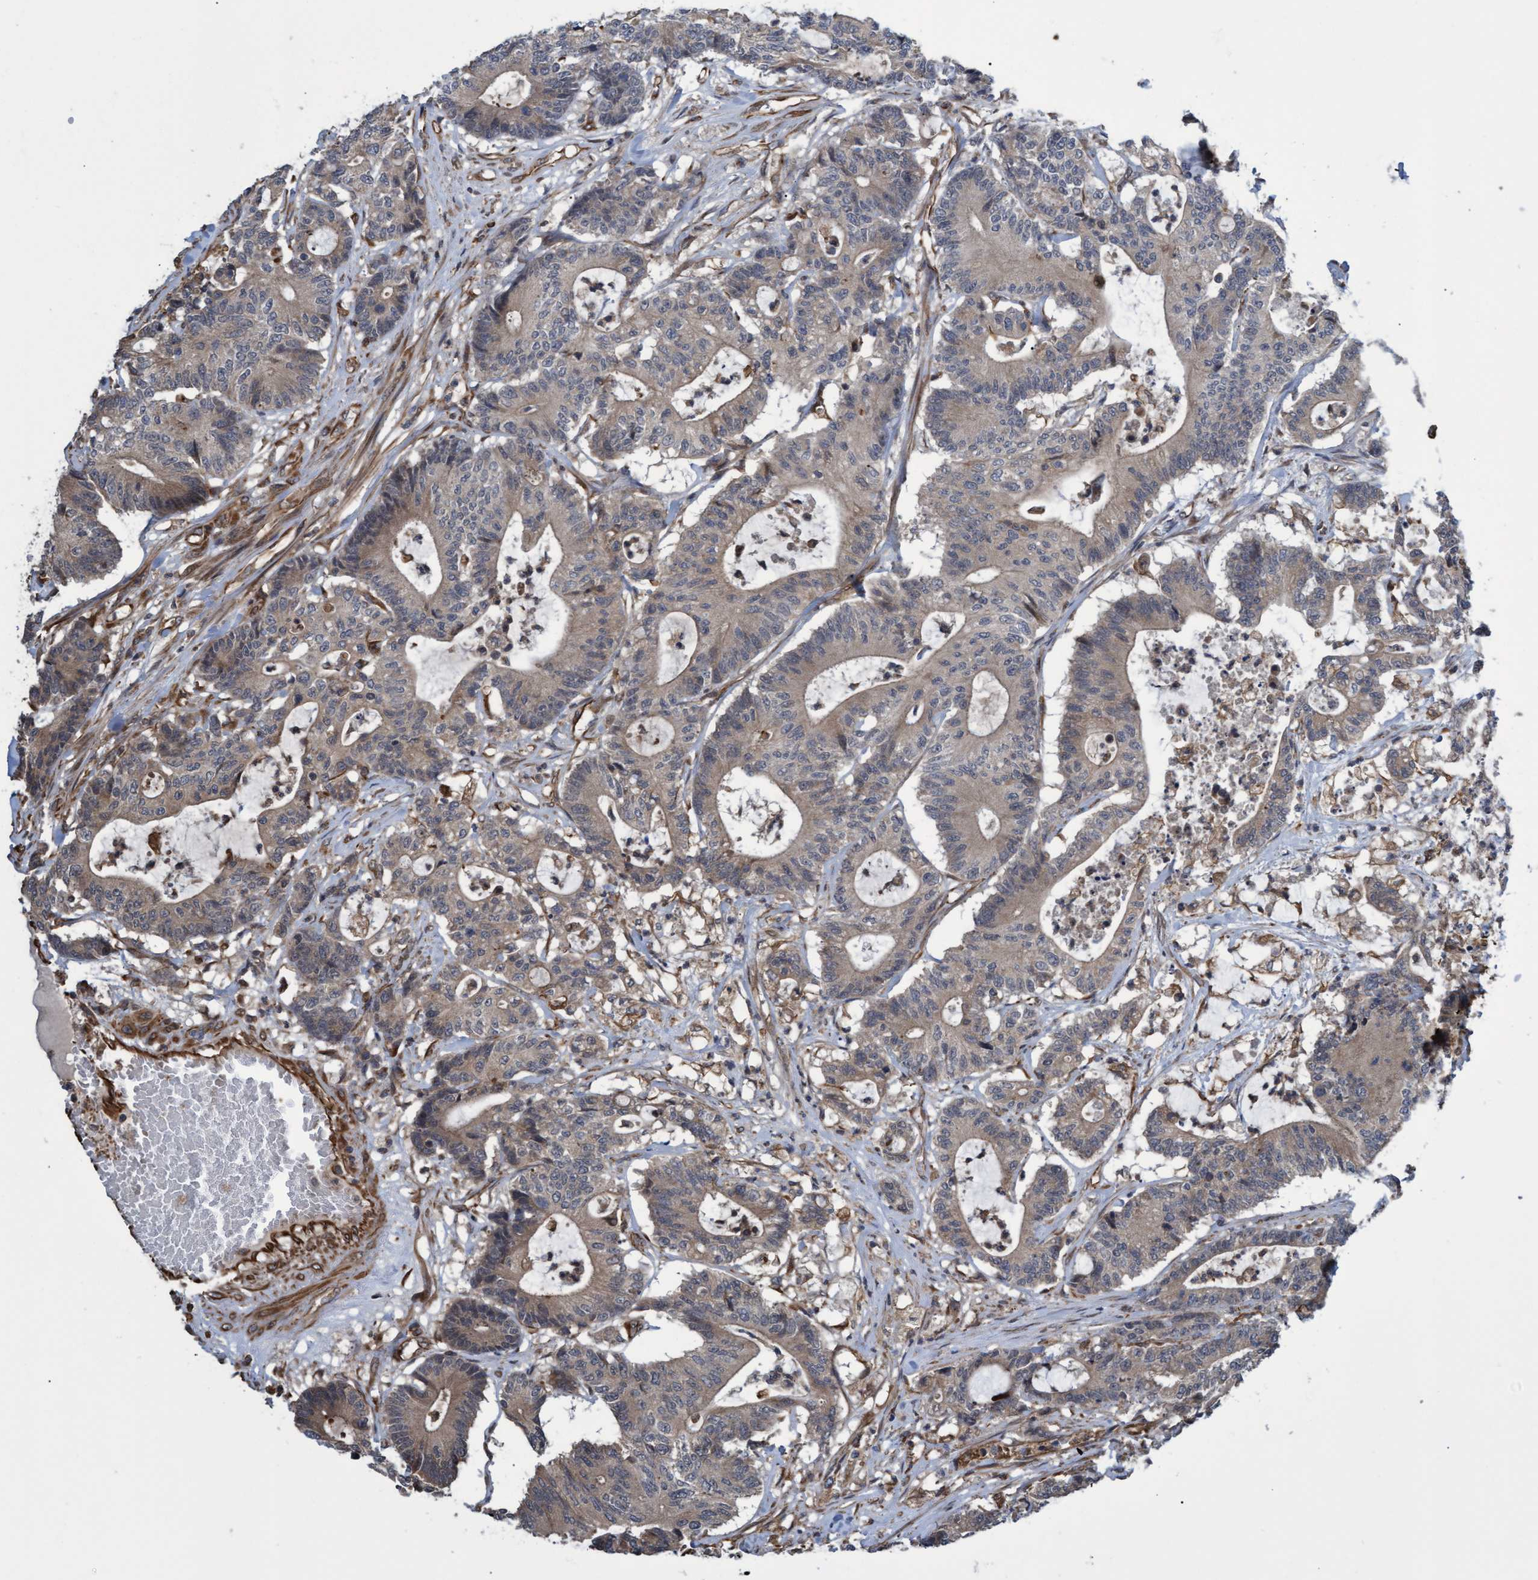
{"staining": {"intensity": "weak", "quantity": ">75%", "location": "cytoplasmic/membranous"}, "tissue": "colorectal cancer", "cell_type": "Tumor cells", "image_type": "cancer", "snomed": [{"axis": "morphology", "description": "Adenocarcinoma, NOS"}, {"axis": "topography", "description": "Colon"}], "caption": "A brown stain labels weak cytoplasmic/membranous staining of a protein in colorectal cancer (adenocarcinoma) tumor cells.", "gene": "TNFRSF10B", "patient": {"sex": "female", "age": 84}}